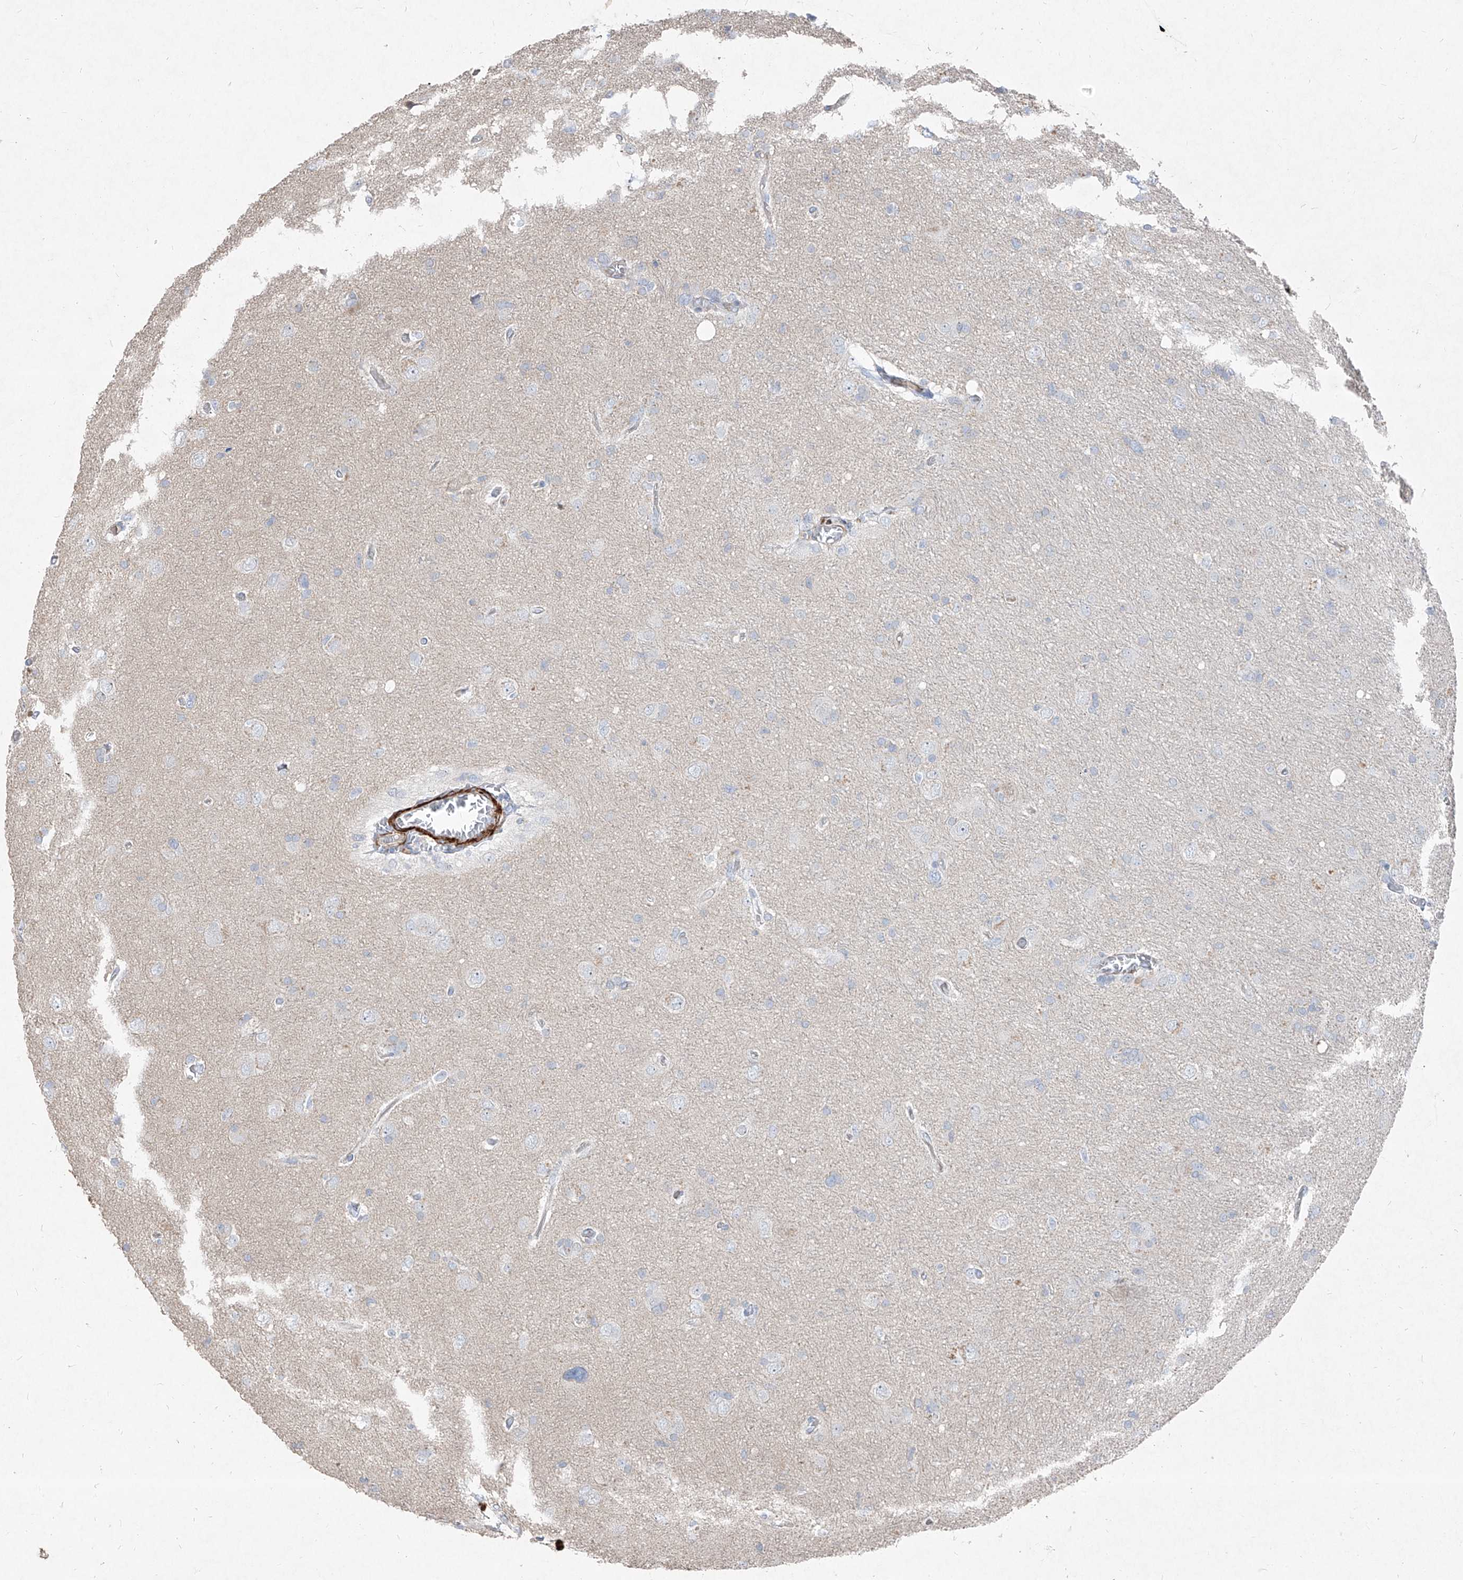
{"staining": {"intensity": "negative", "quantity": "none", "location": "none"}, "tissue": "glioma", "cell_type": "Tumor cells", "image_type": "cancer", "snomed": [{"axis": "morphology", "description": "Glioma, malignant, High grade"}, {"axis": "topography", "description": "Brain"}], "caption": "The micrograph reveals no significant expression in tumor cells of glioma.", "gene": "UFD1", "patient": {"sex": "female", "age": 59}}